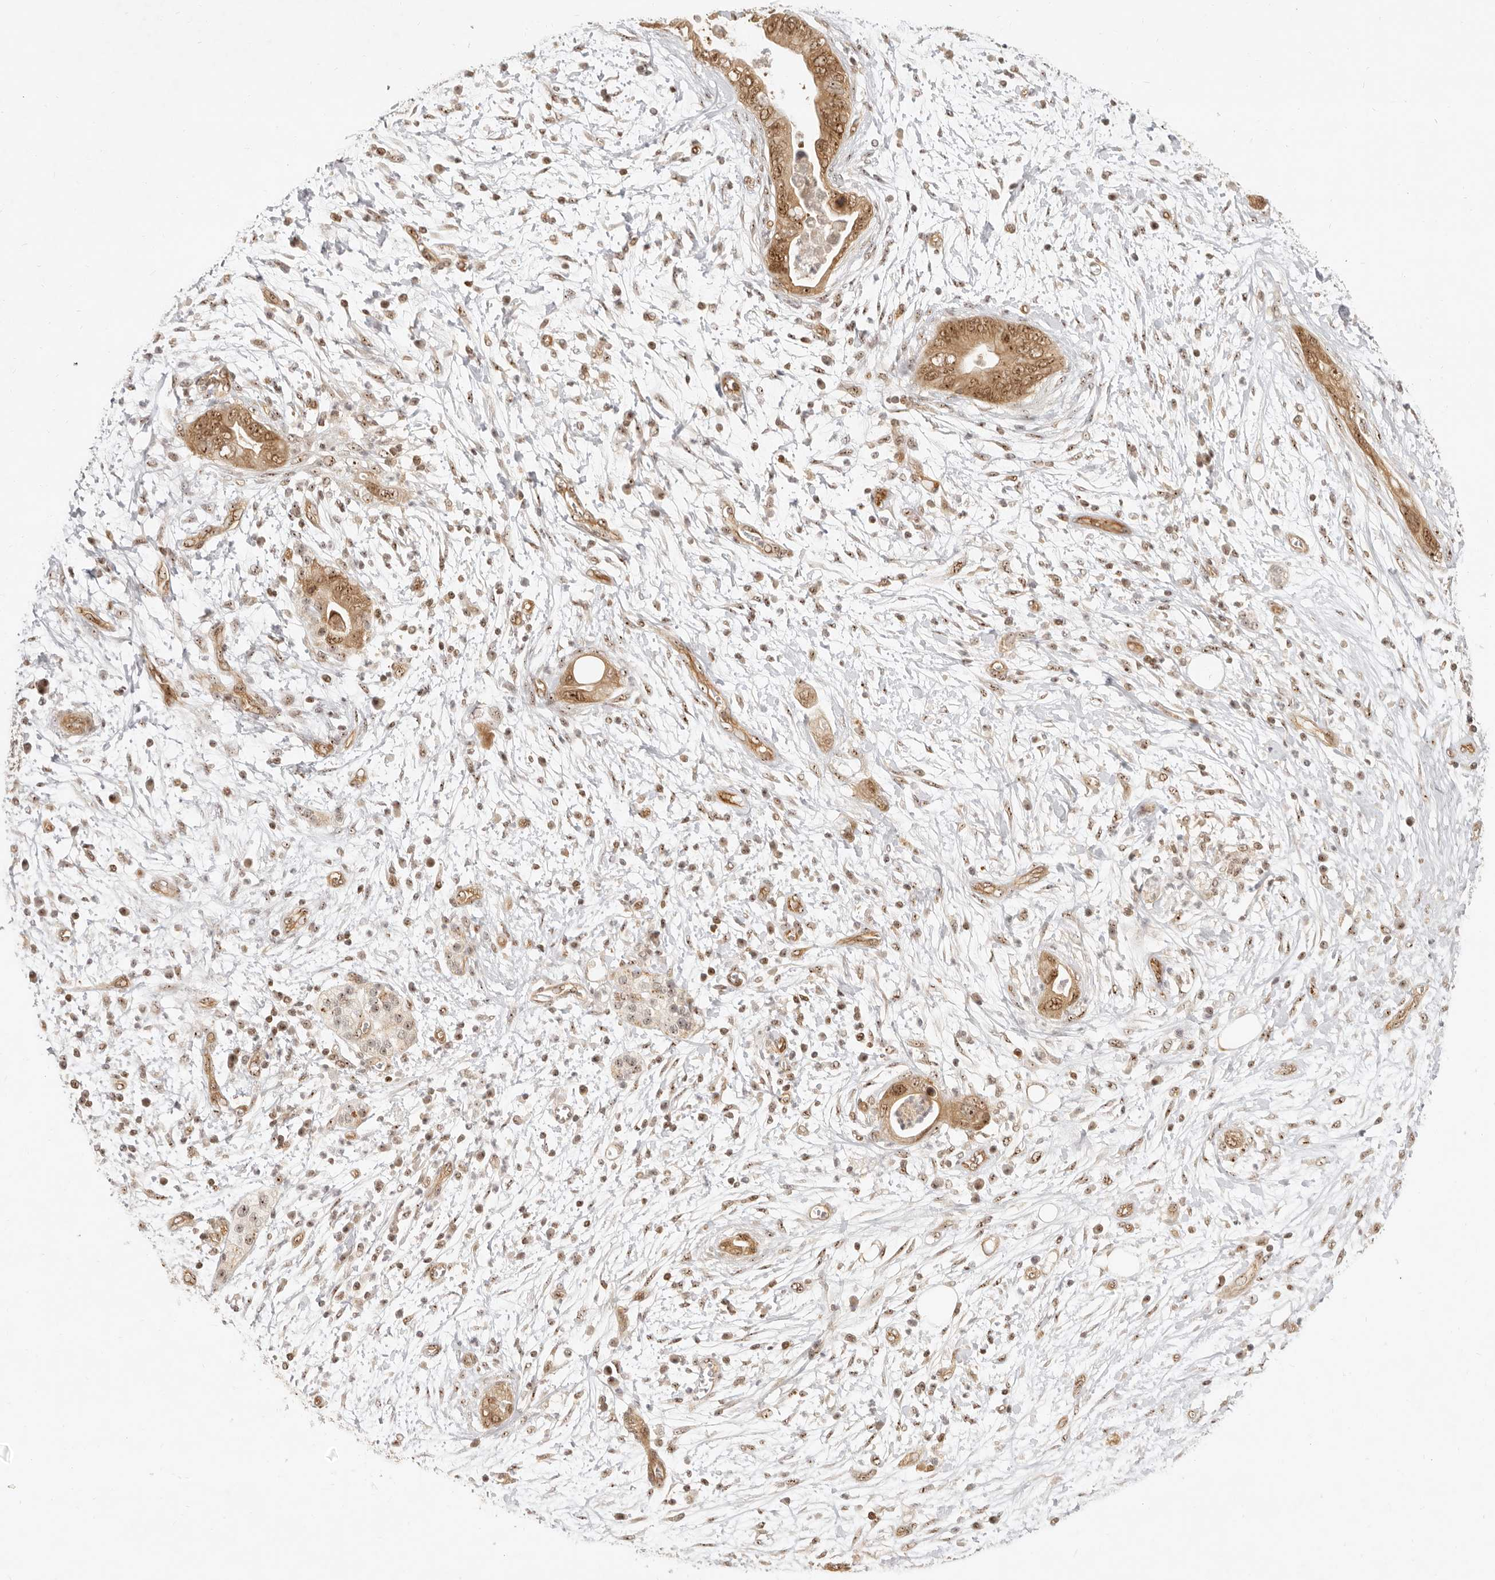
{"staining": {"intensity": "moderate", "quantity": ">75%", "location": "cytoplasmic/membranous,nuclear"}, "tissue": "pancreatic cancer", "cell_type": "Tumor cells", "image_type": "cancer", "snomed": [{"axis": "morphology", "description": "Adenocarcinoma, NOS"}, {"axis": "topography", "description": "Pancreas"}], "caption": "A medium amount of moderate cytoplasmic/membranous and nuclear staining is present in approximately >75% of tumor cells in adenocarcinoma (pancreatic) tissue. (brown staining indicates protein expression, while blue staining denotes nuclei).", "gene": "BAP1", "patient": {"sex": "male", "age": 75}}